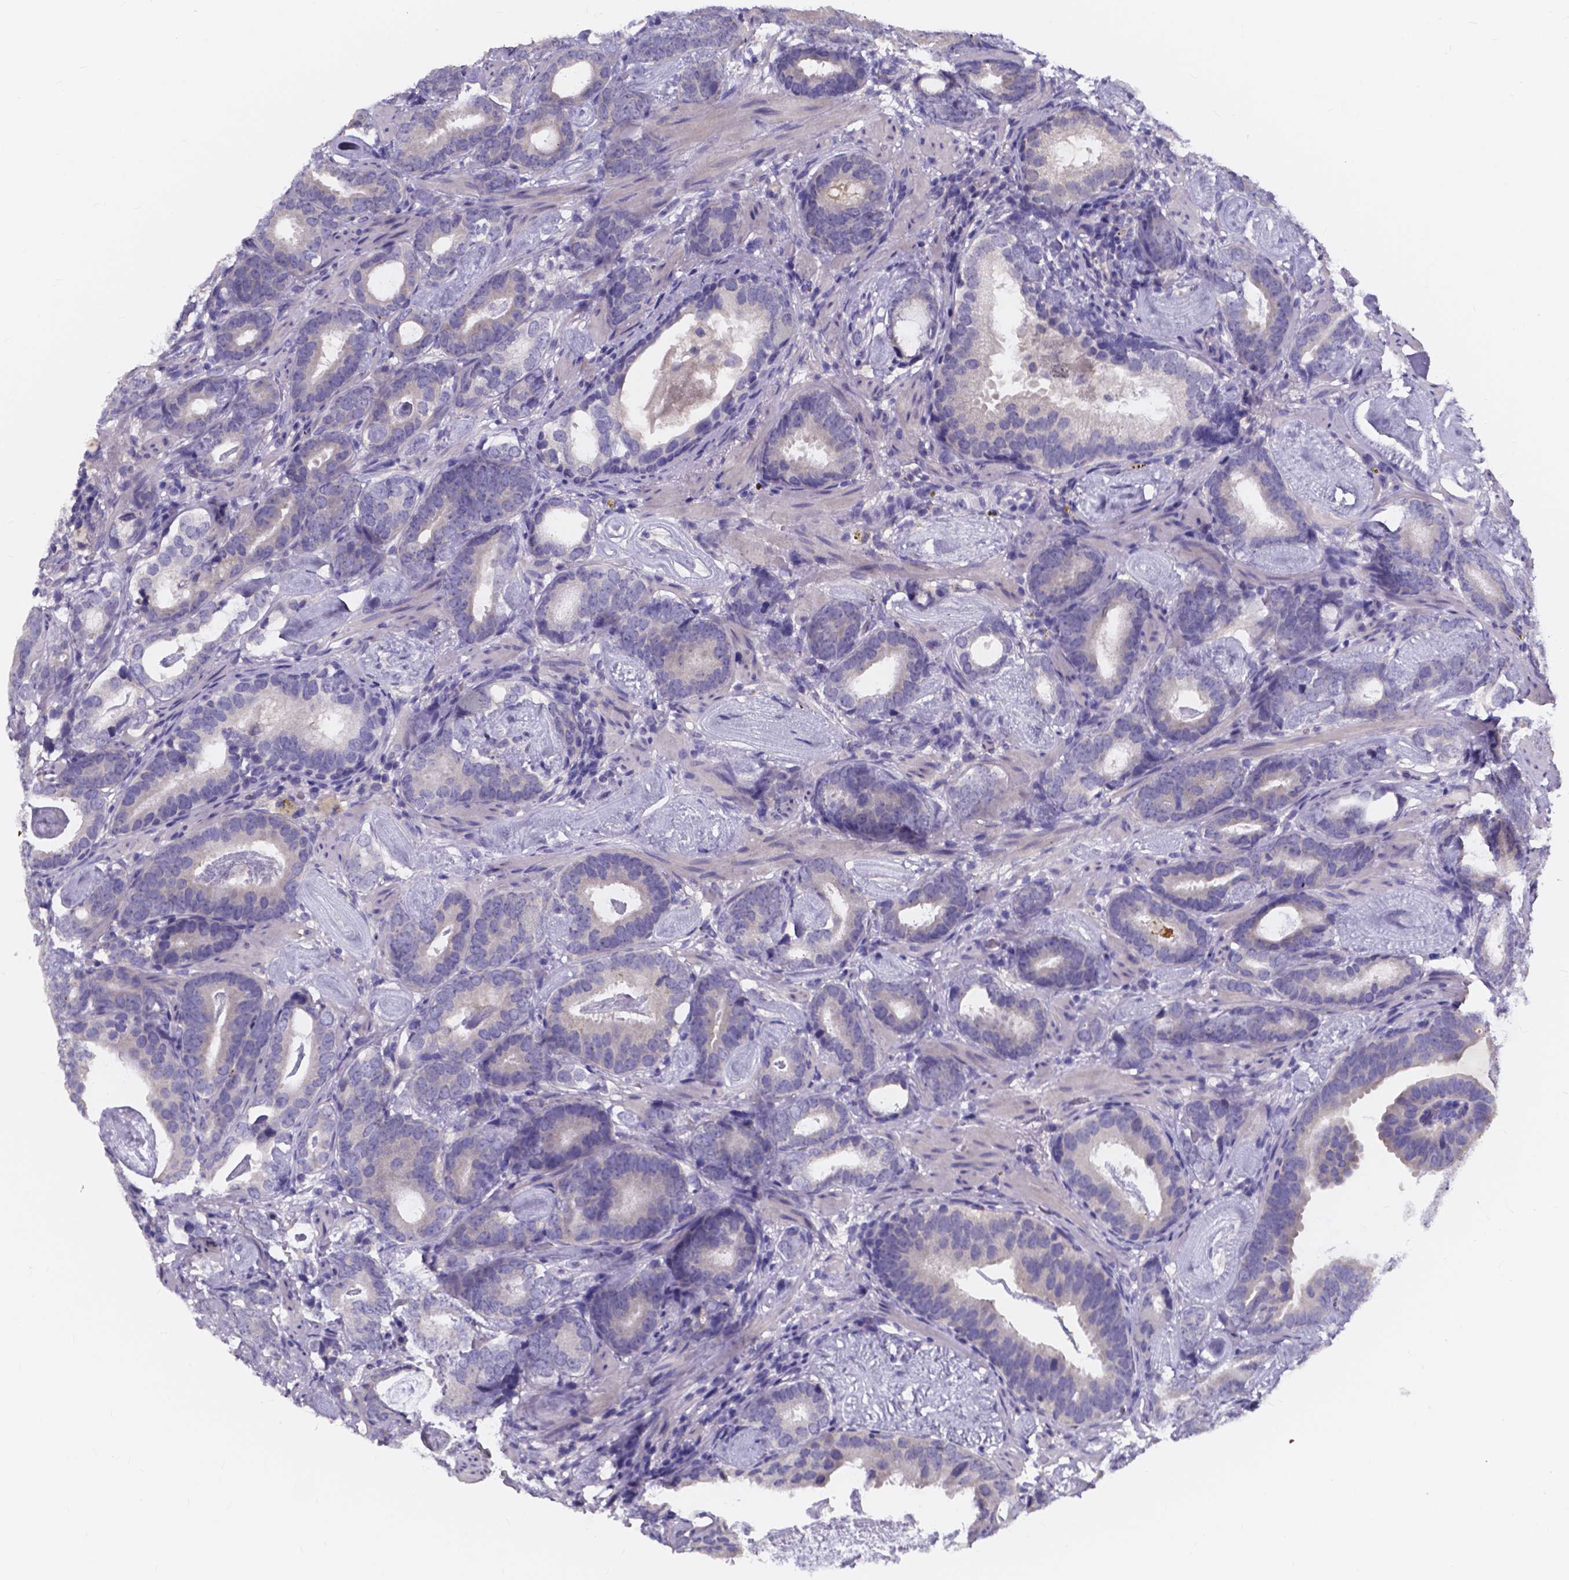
{"staining": {"intensity": "negative", "quantity": "none", "location": "none"}, "tissue": "prostate cancer", "cell_type": "Tumor cells", "image_type": "cancer", "snomed": [{"axis": "morphology", "description": "Adenocarcinoma, Low grade"}, {"axis": "topography", "description": "Prostate and seminal vesicle, NOS"}], "caption": "Immunohistochemistry (IHC) of prostate cancer (low-grade adenocarcinoma) shows no staining in tumor cells. (Stains: DAB (3,3'-diaminobenzidine) IHC with hematoxylin counter stain, Microscopy: brightfield microscopy at high magnification).", "gene": "SPOCD1", "patient": {"sex": "male", "age": 71}}